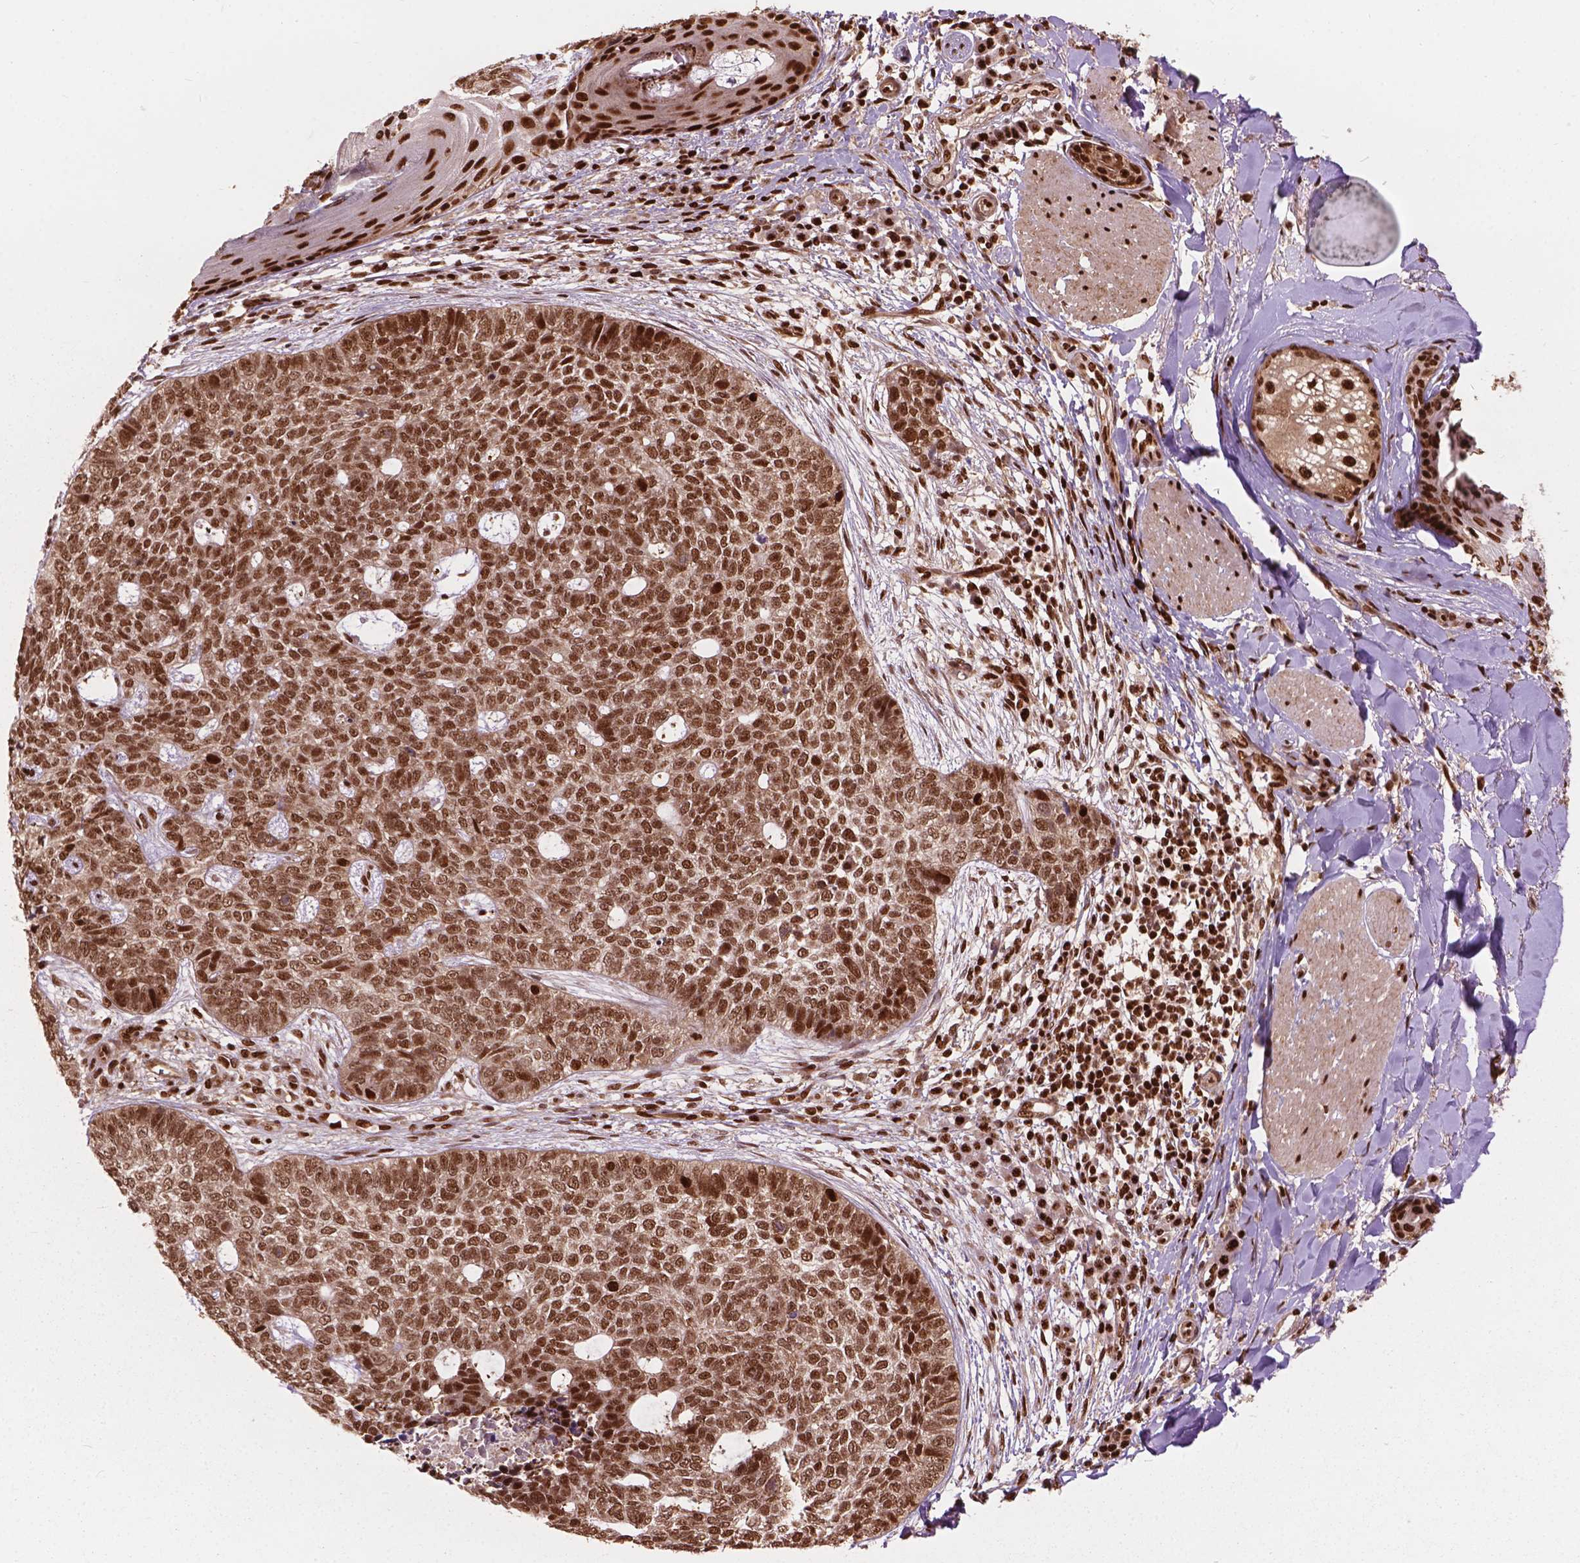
{"staining": {"intensity": "moderate", "quantity": ">75%", "location": "nuclear"}, "tissue": "skin cancer", "cell_type": "Tumor cells", "image_type": "cancer", "snomed": [{"axis": "morphology", "description": "Basal cell carcinoma"}, {"axis": "topography", "description": "Skin"}], "caption": "The immunohistochemical stain highlights moderate nuclear expression in tumor cells of skin basal cell carcinoma tissue.", "gene": "ANP32B", "patient": {"sex": "female", "age": 69}}